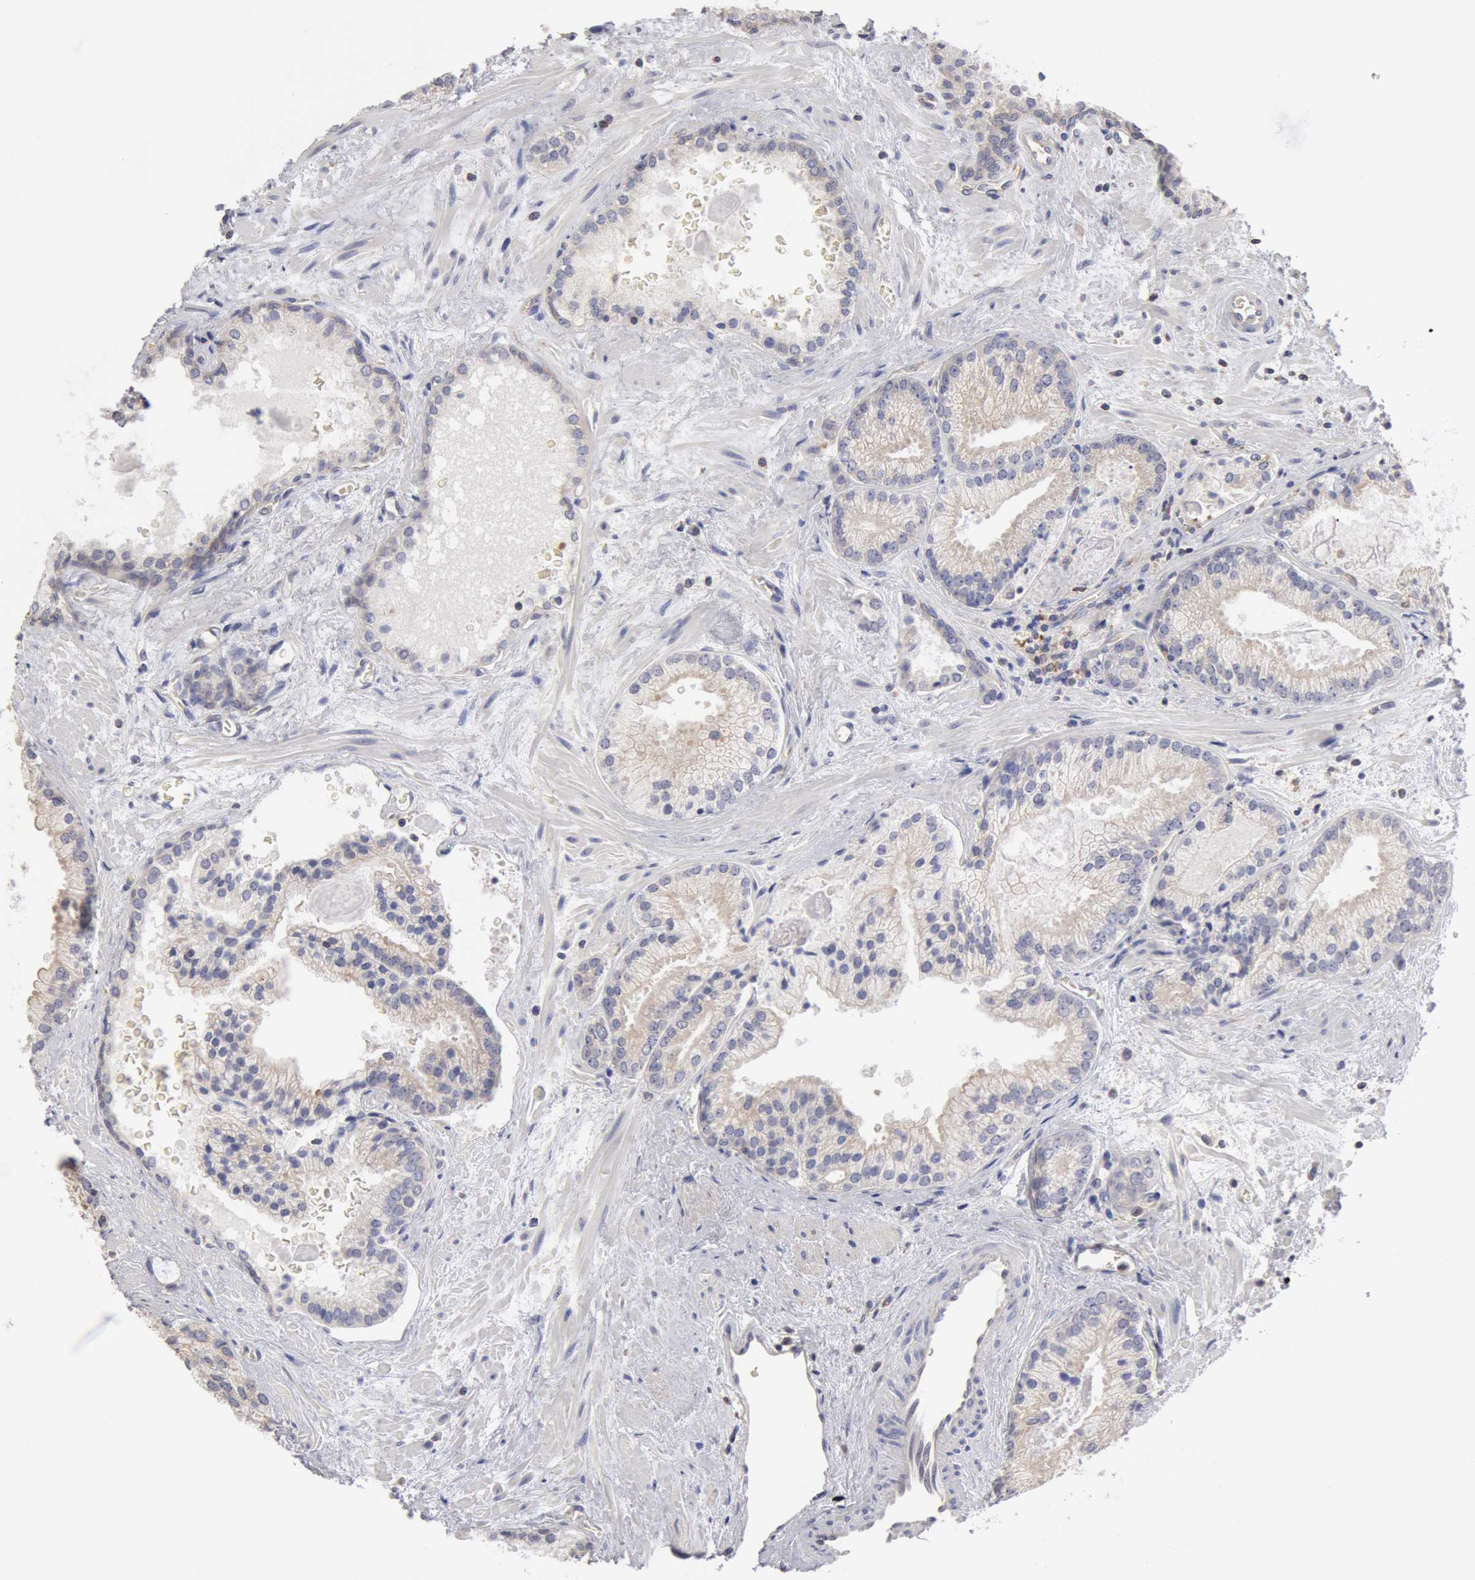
{"staining": {"intensity": "negative", "quantity": "none", "location": "none"}, "tissue": "prostate cancer", "cell_type": "Tumor cells", "image_type": "cancer", "snomed": [{"axis": "morphology", "description": "Adenocarcinoma, Medium grade"}, {"axis": "topography", "description": "Prostate"}], "caption": "The micrograph demonstrates no significant positivity in tumor cells of prostate cancer.", "gene": "OSBPL8", "patient": {"sex": "male", "age": 70}}